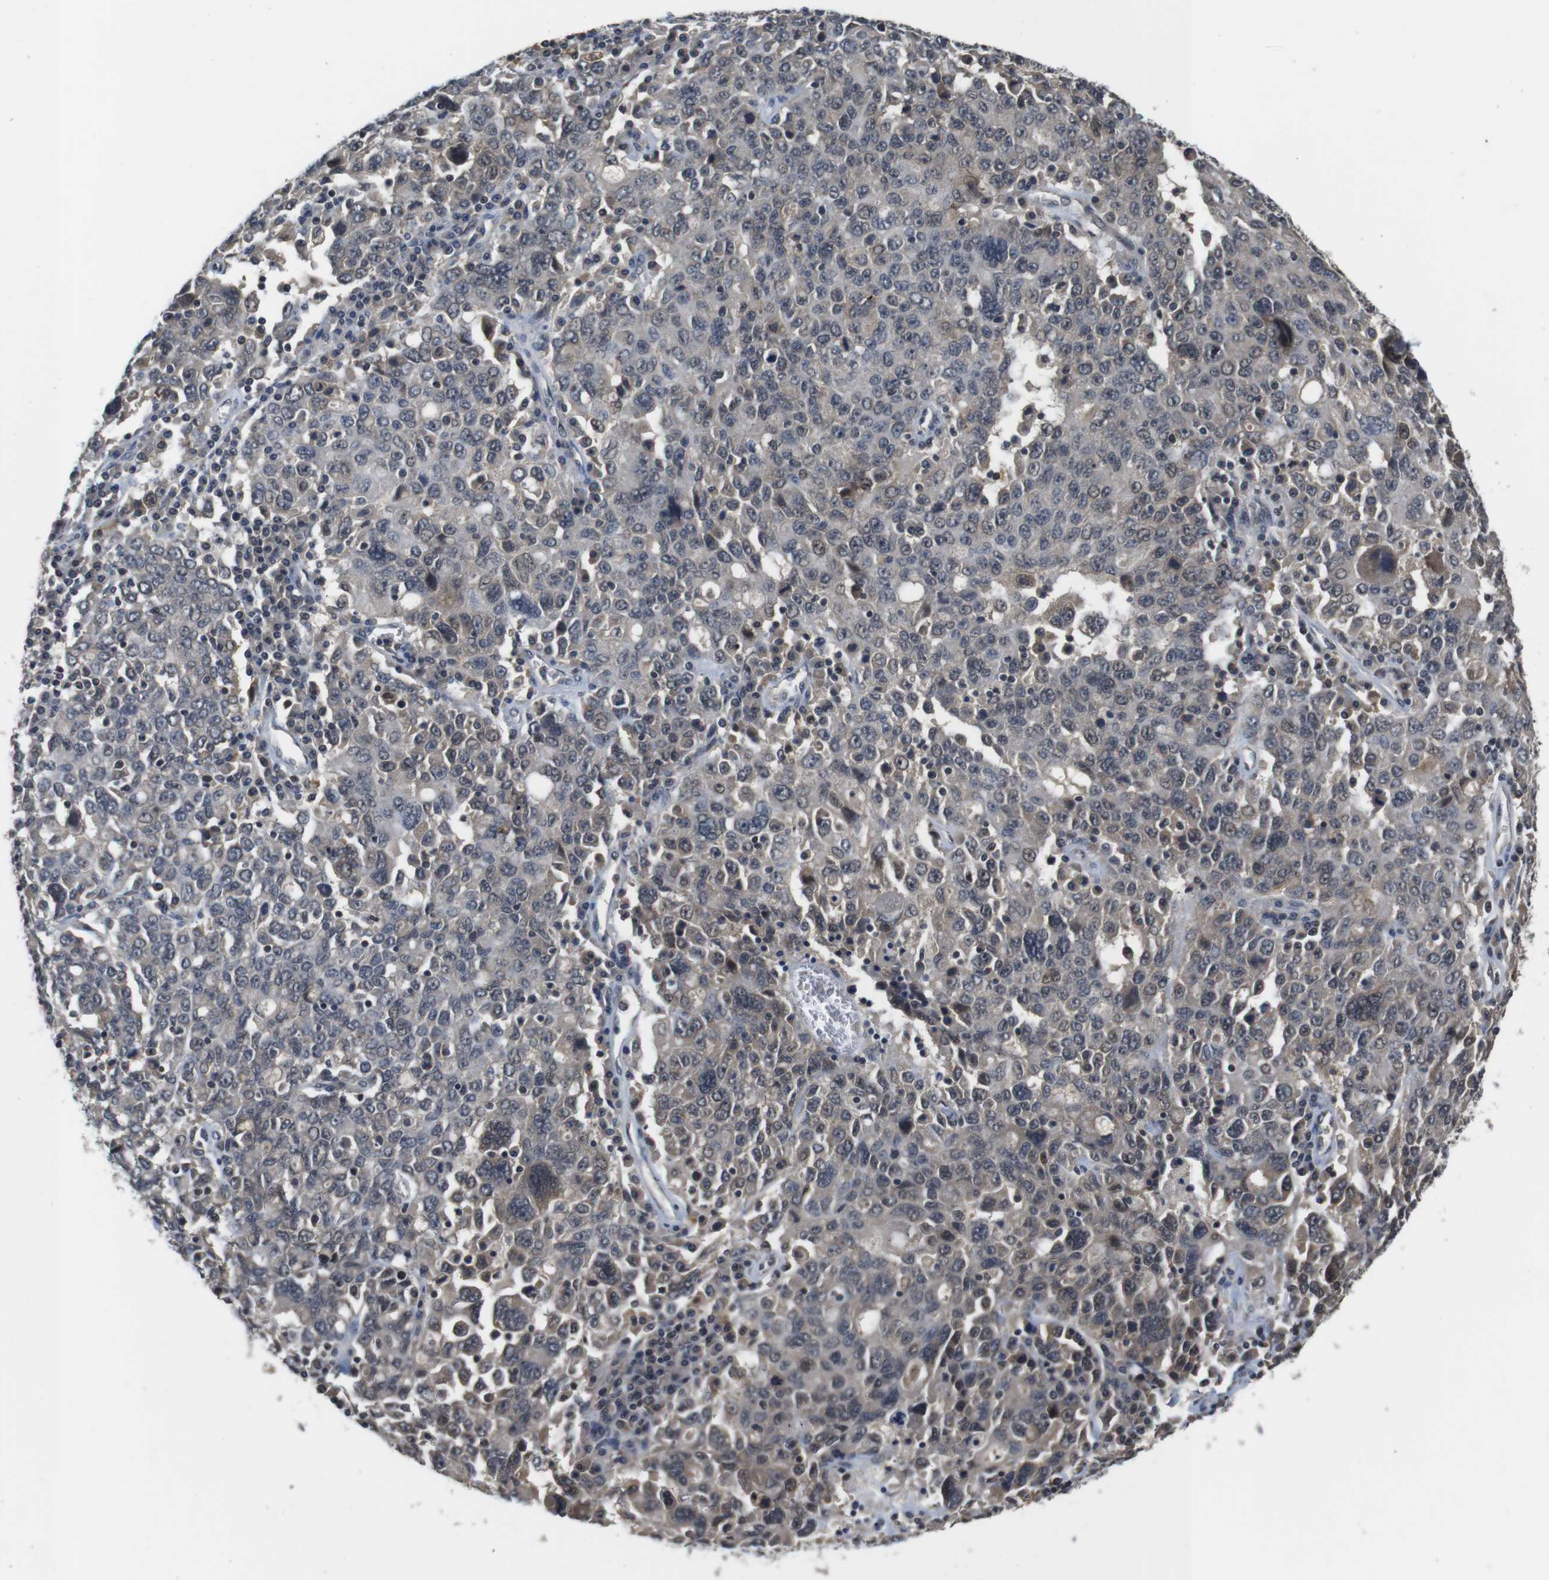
{"staining": {"intensity": "weak", "quantity": "<25%", "location": "cytoplasmic/membranous,nuclear"}, "tissue": "ovarian cancer", "cell_type": "Tumor cells", "image_type": "cancer", "snomed": [{"axis": "morphology", "description": "Carcinoma, endometroid"}, {"axis": "topography", "description": "Ovary"}], "caption": "High power microscopy histopathology image of an immunohistochemistry photomicrograph of endometroid carcinoma (ovarian), revealing no significant expression in tumor cells. (Brightfield microscopy of DAB (3,3'-diaminobenzidine) immunohistochemistry (IHC) at high magnification).", "gene": "FADD", "patient": {"sex": "female", "age": 62}}